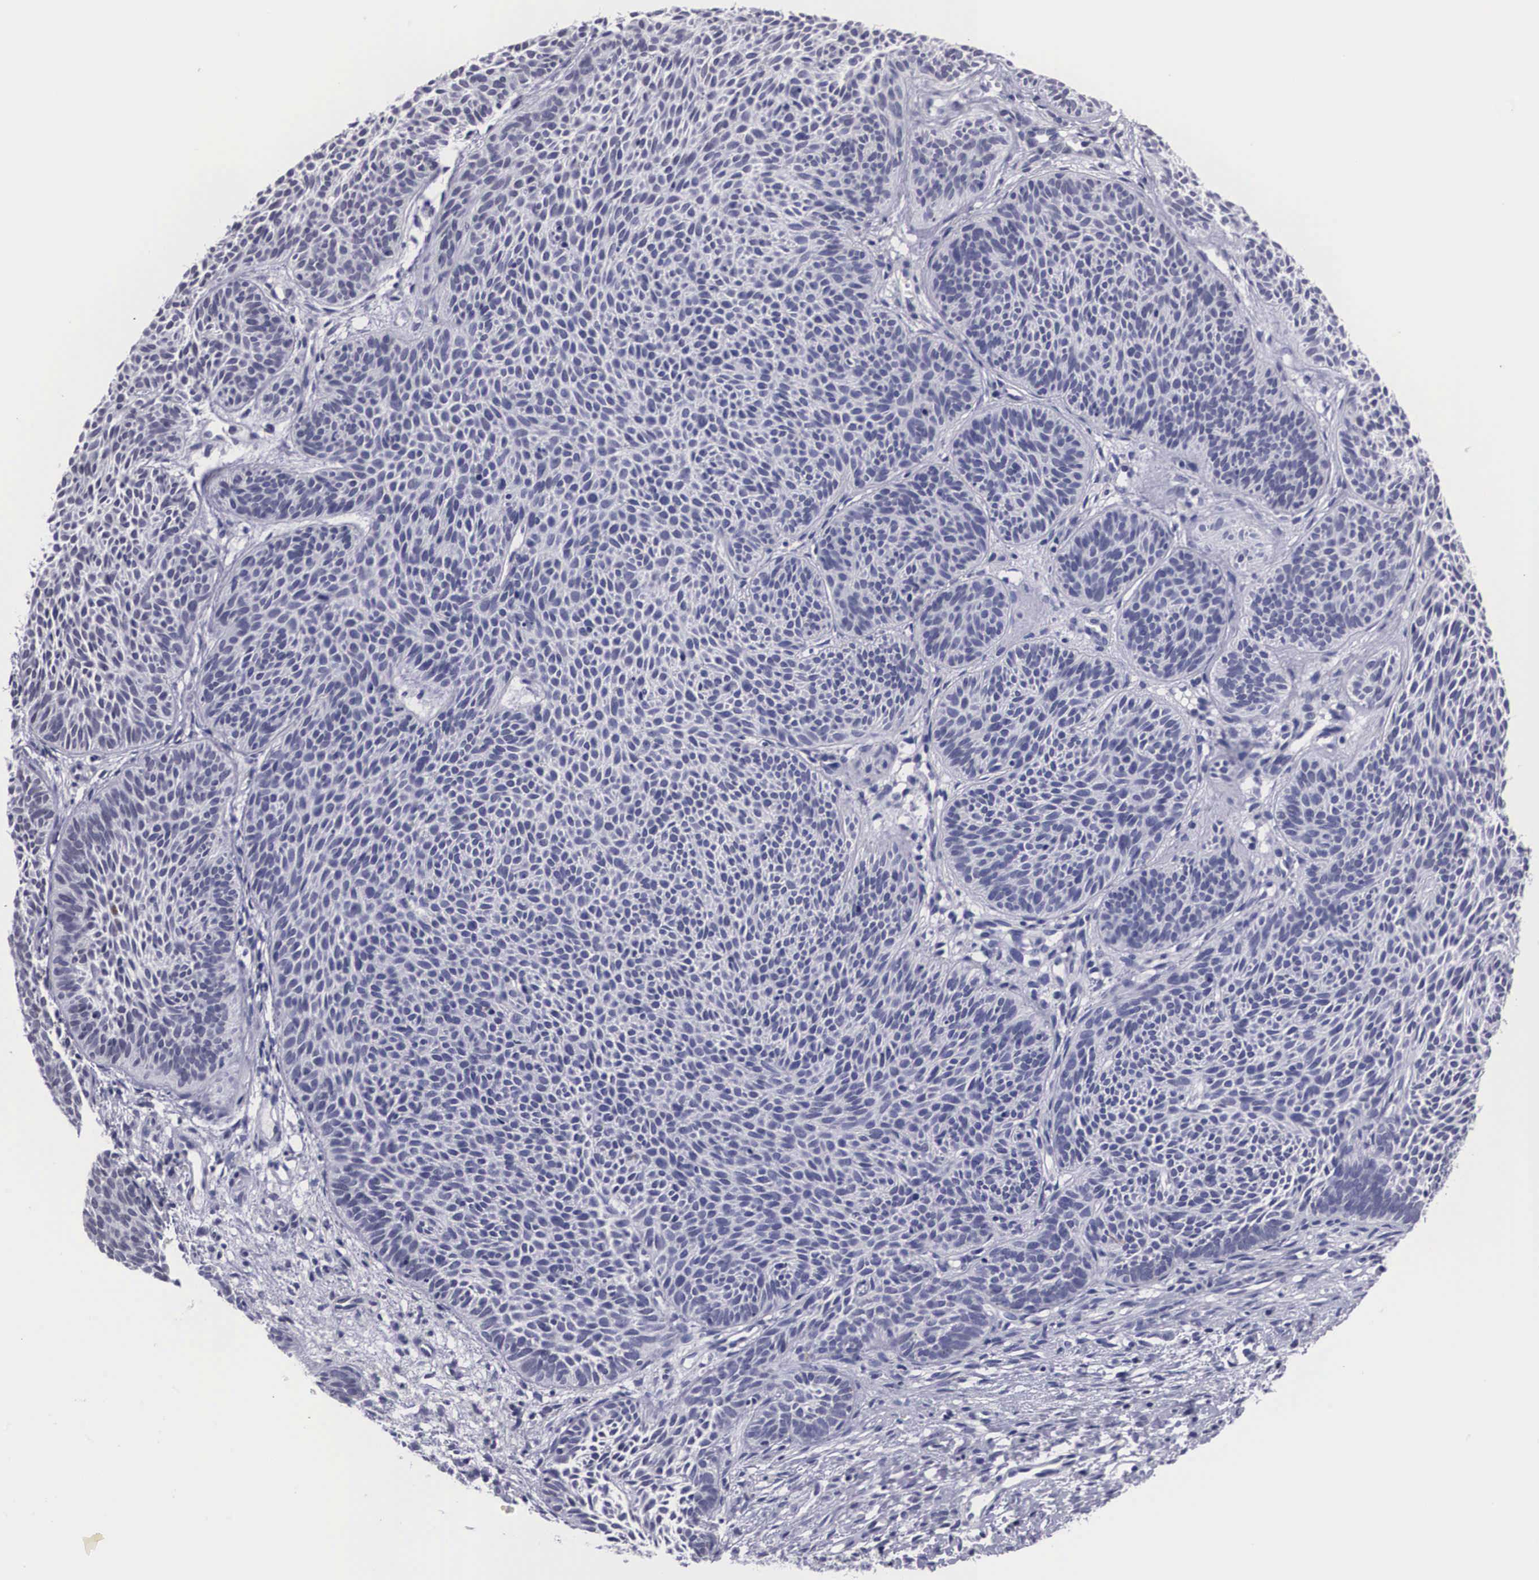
{"staining": {"intensity": "negative", "quantity": "none", "location": "none"}, "tissue": "skin cancer", "cell_type": "Tumor cells", "image_type": "cancer", "snomed": [{"axis": "morphology", "description": "Basal cell carcinoma"}, {"axis": "topography", "description": "Skin"}], "caption": "Skin cancer was stained to show a protein in brown. There is no significant positivity in tumor cells.", "gene": "C22orf31", "patient": {"sex": "male", "age": 84}}